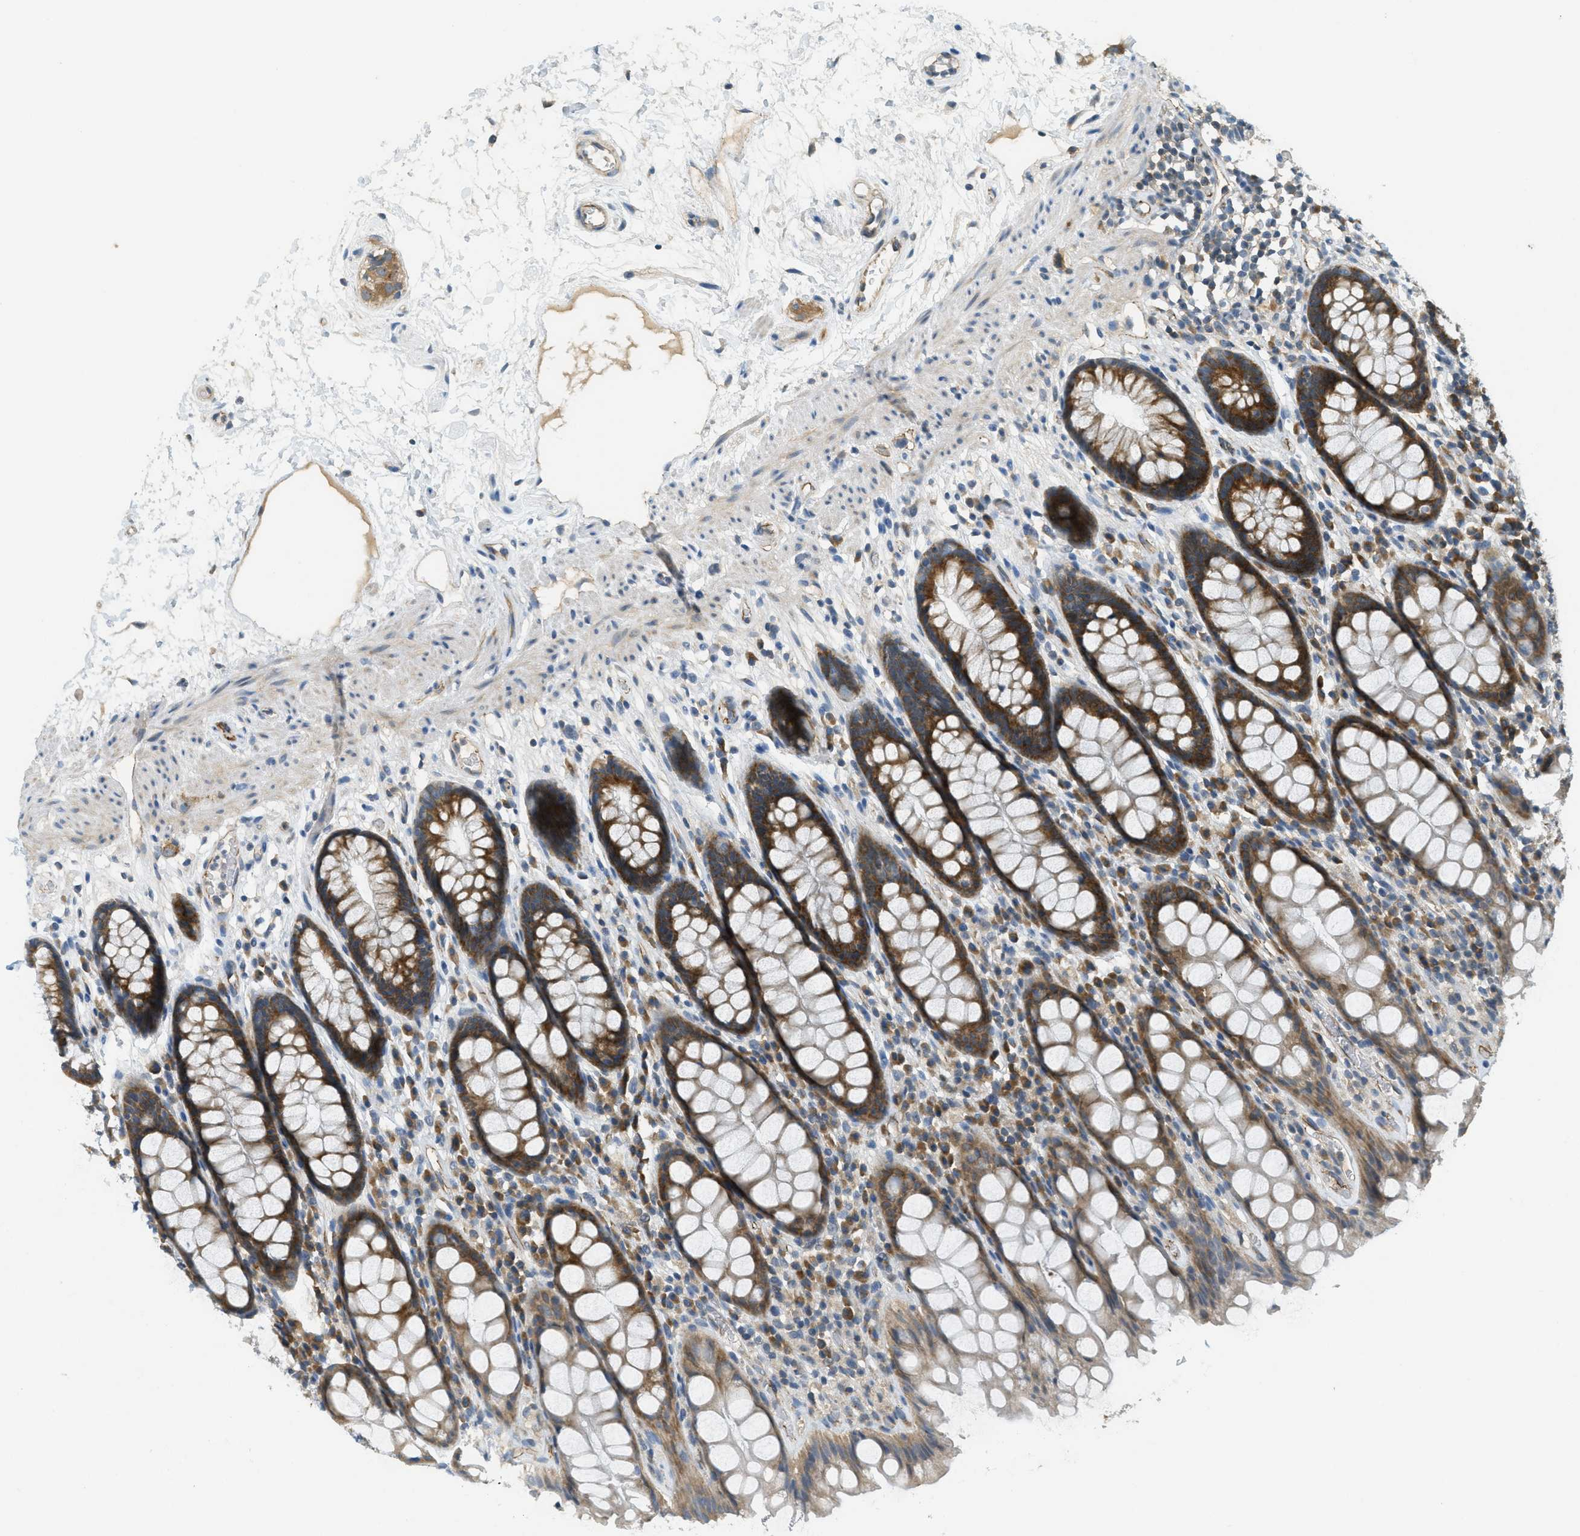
{"staining": {"intensity": "moderate", "quantity": ">75%", "location": "cytoplasmic/membranous"}, "tissue": "rectum", "cell_type": "Glandular cells", "image_type": "normal", "snomed": [{"axis": "morphology", "description": "Normal tissue, NOS"}, {"axis": "topography", "description": "Rectum"}], "caption": "Rectum stained with immunohistochemistry (IHC) shows moderate cytoplasmic/membranous expression in approximately >75% of glandular cells.", "gene": "JCAD", "patient": {"sex": "male", "age": 64}}